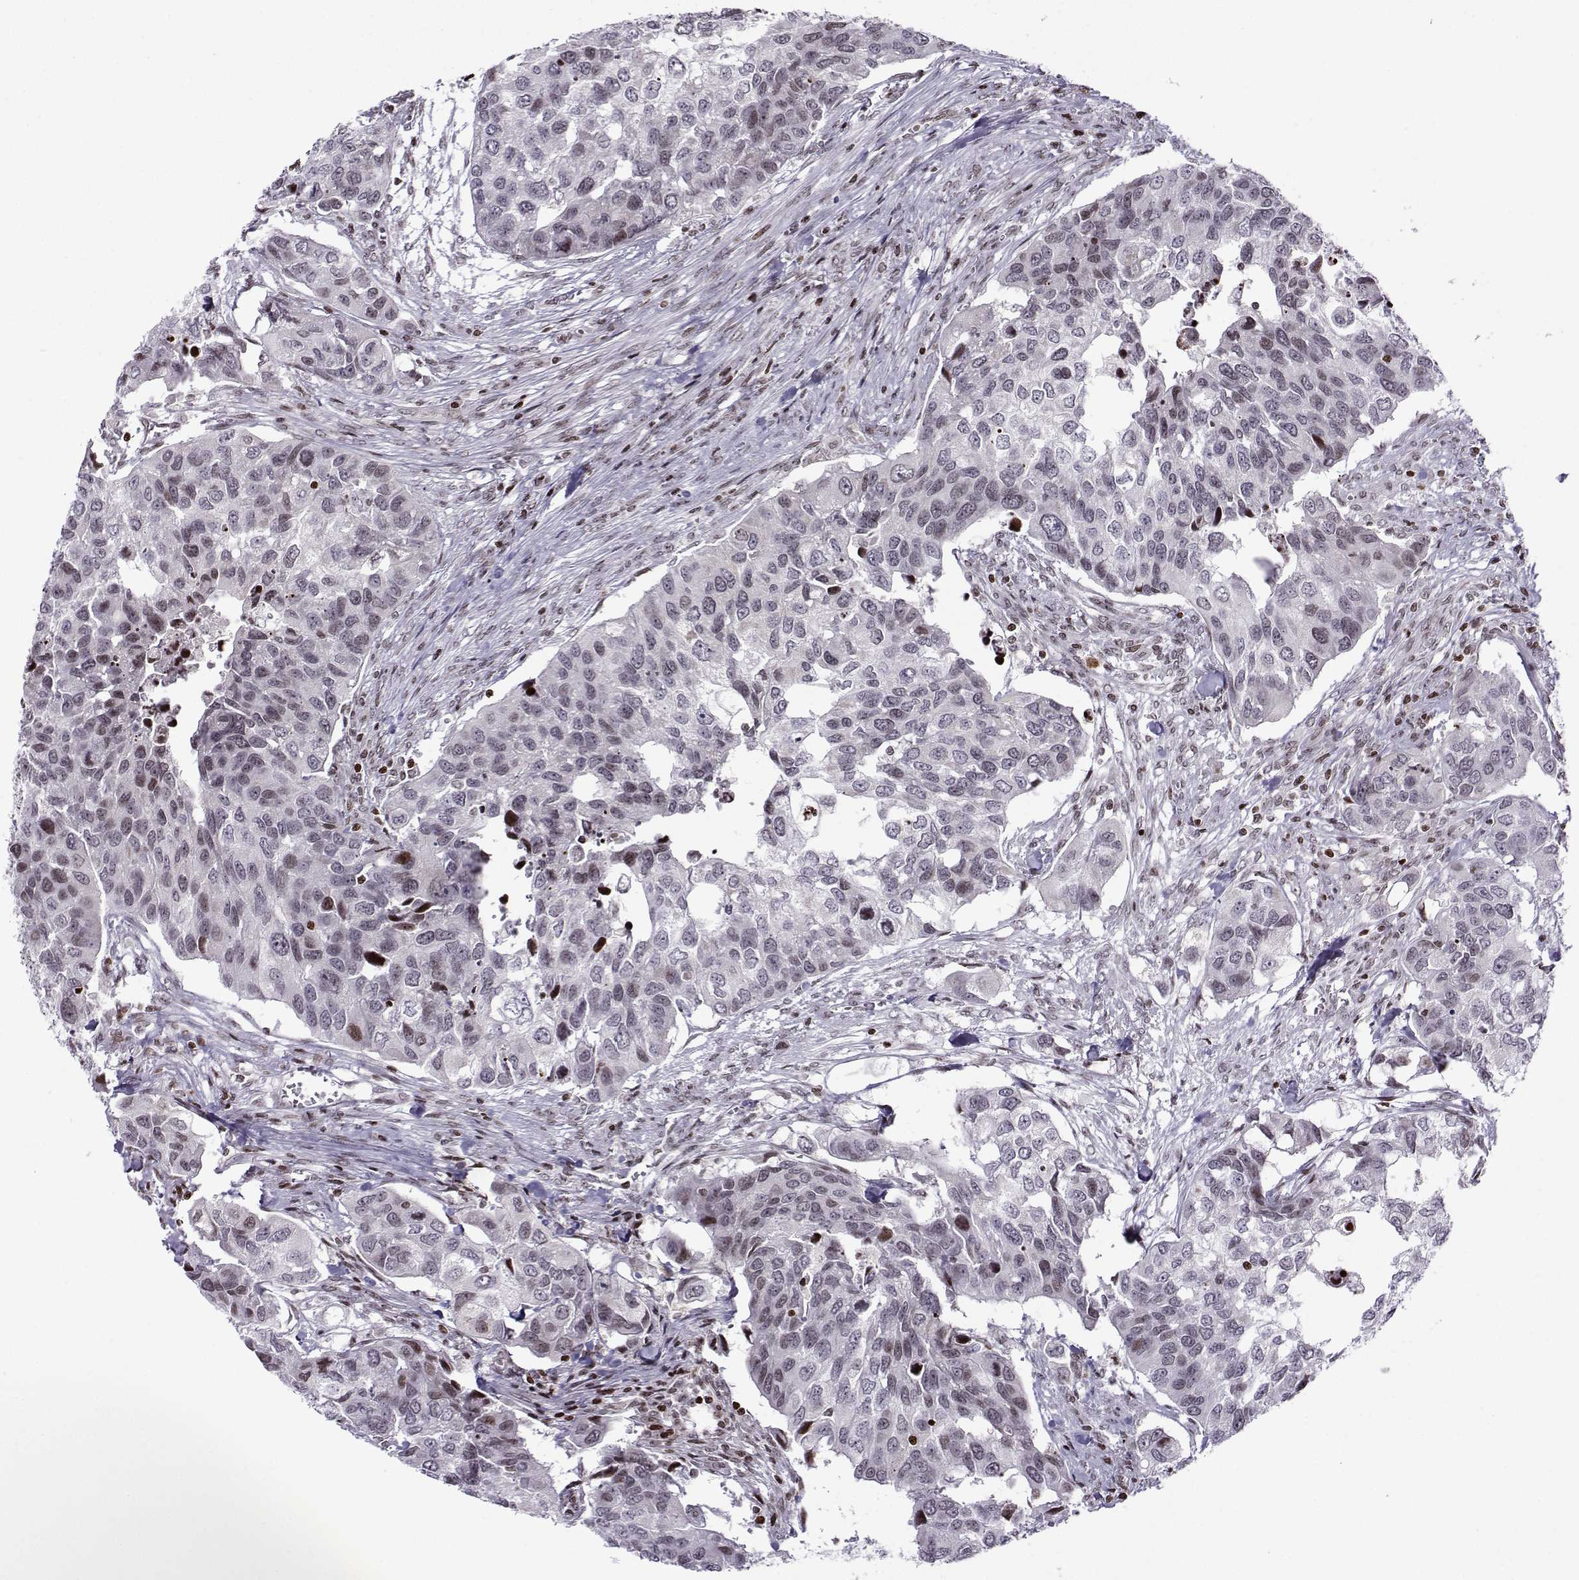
{"staining": {"intensity": "moderate", "quantity": "<25%", "location": "nuclear"}, "tissue": "urothelial cancer", "cell_type": "Tumor cells", "image_type": "cancer", "snomed": [{"axis": "morphology", "description": "Urothelial carcinoma, High grade"}, {"axis": "topography", "description": "Urinary bladder"}], "caption": "Urothelial carcinoma (high-grade) stained with immunohistochemistry (IHC) displays moderate nuclear staining in approximately <25% of tumor cells.", "gene": "ZNF19", "patient": {"sex": "male", "age": 60}}